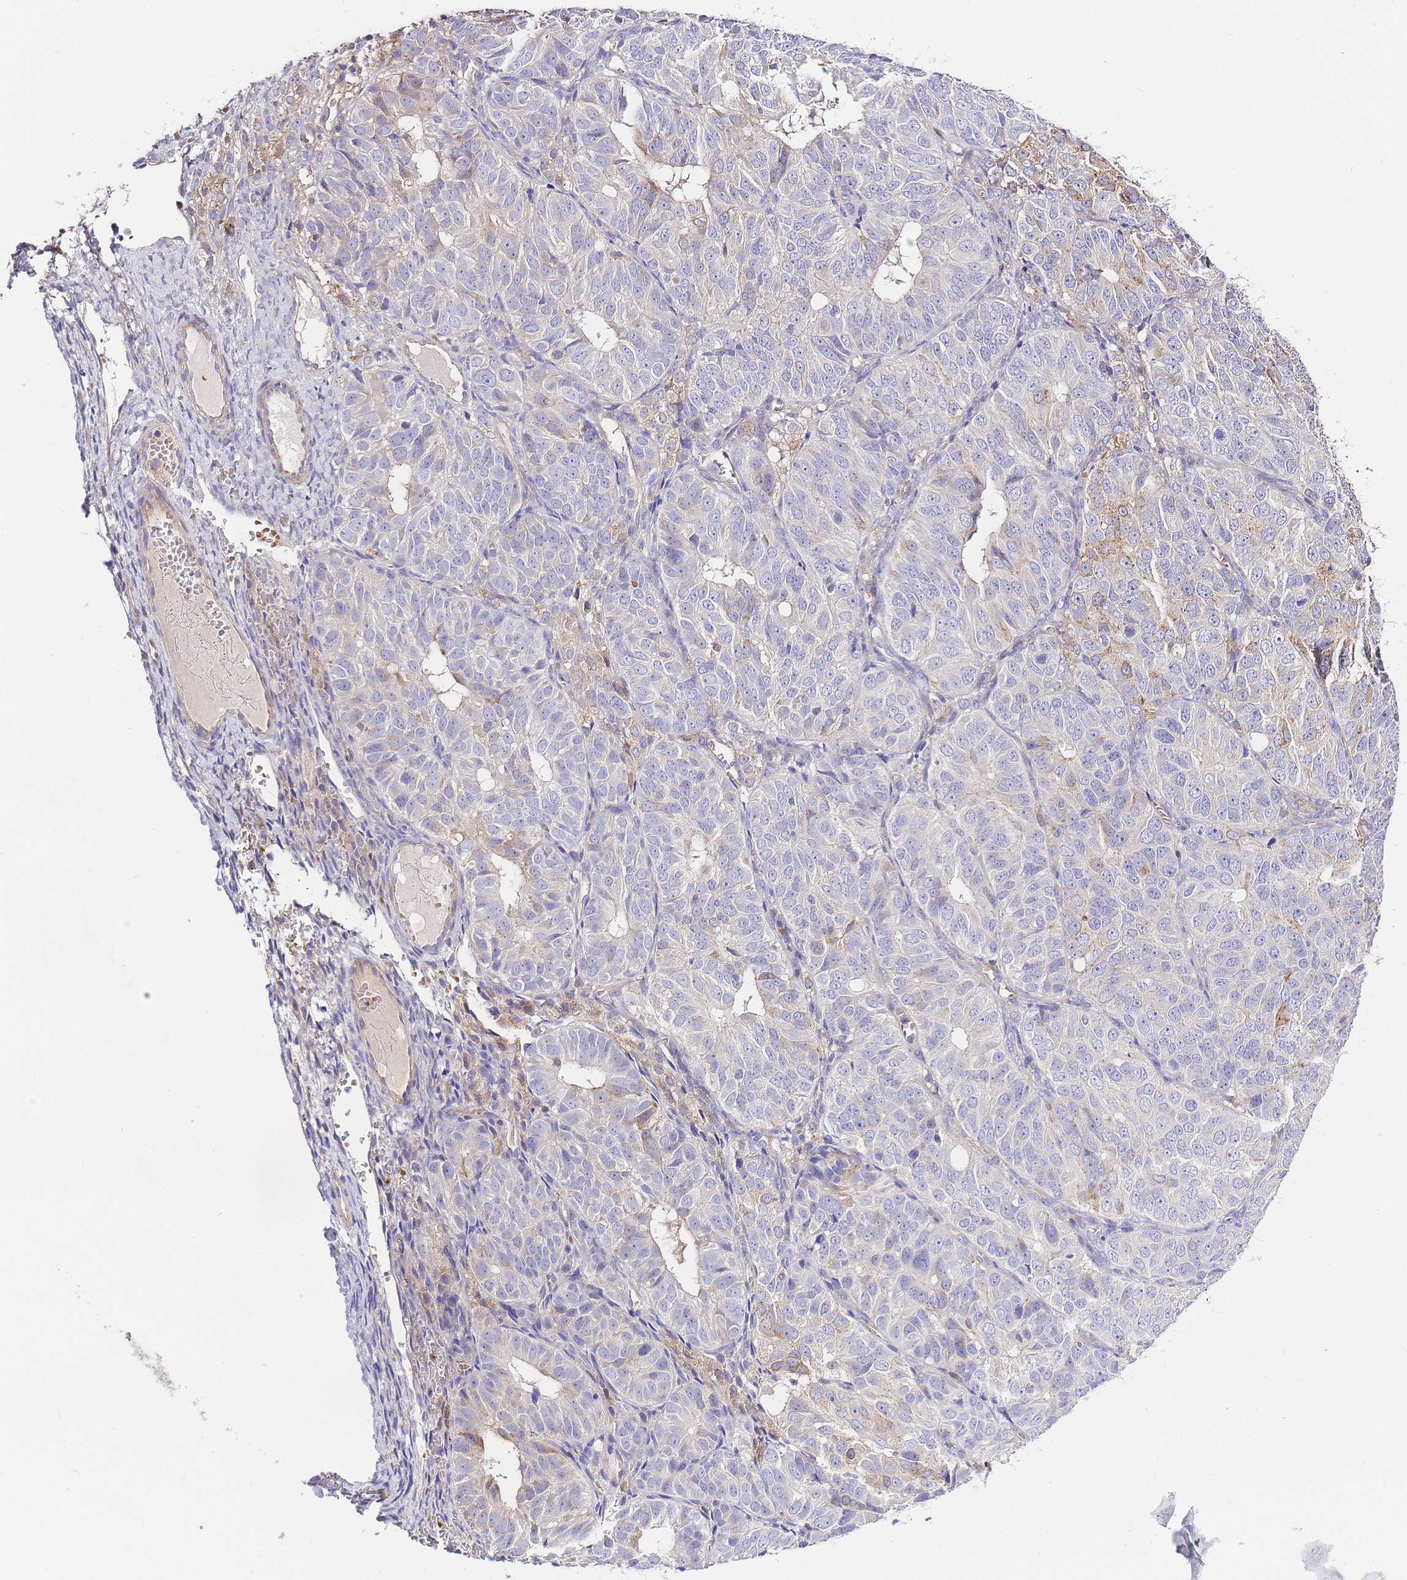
{"staining": {"intensity": "moderate", "quantity": "<25%", "location": "cytoplasmic/membranous"}, "tissue": "ovarian cancer", "cell_type": "Tumor cells", "image_type": "cancer", "snomed": [{"axis": "morphology", "description": "Carcinoma, endometroid"}, {"axis": "topography", "description": "Ovary"}], "caption": "Brown immunohistochemical staining in human endometroid carcinoma (ovarian) displays moderate cytoplasmic/membranous positivity in about <25% of tumor cells.", "gene": "INSYN2B", "patient": {"sex": "female", "age": 51}}